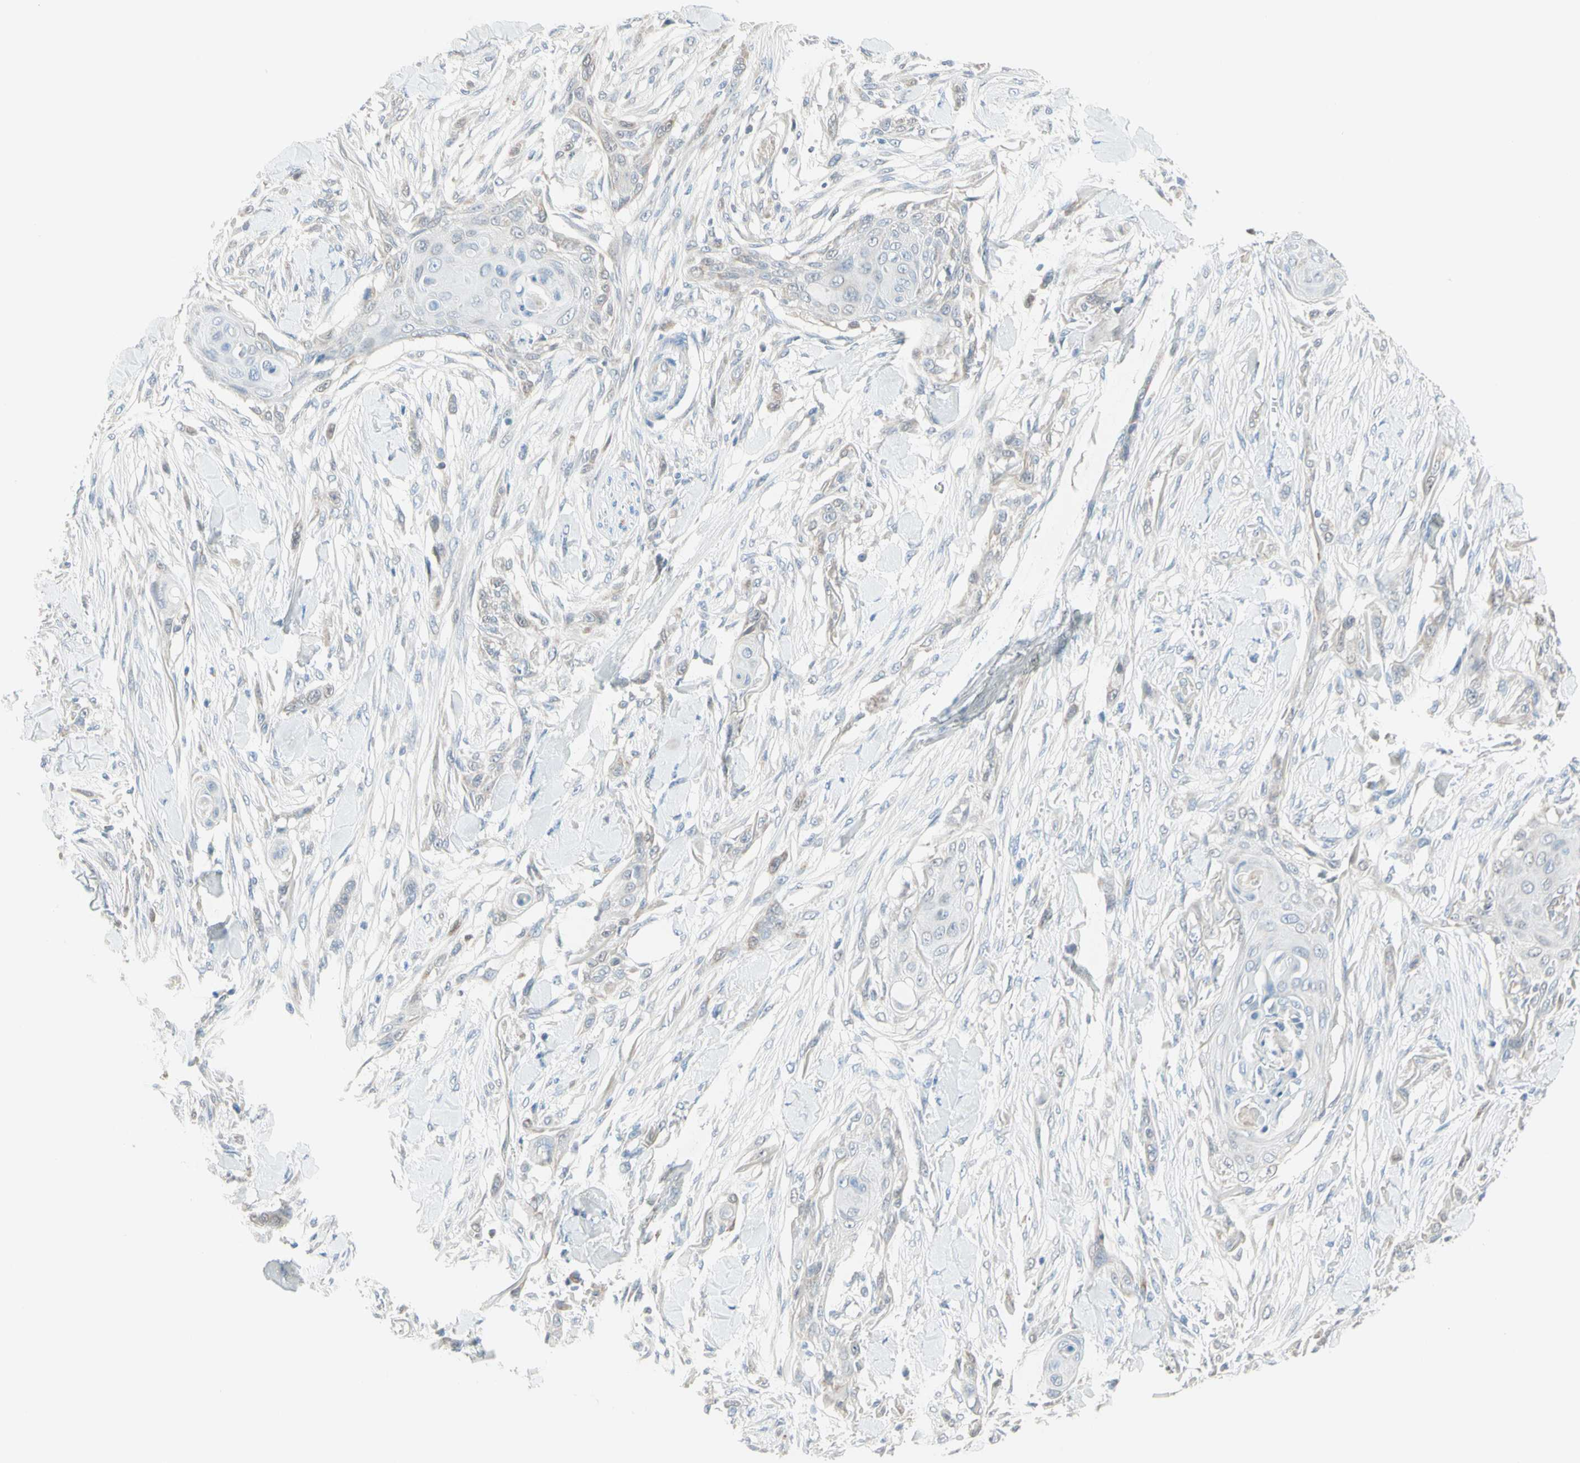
{"staining": {"intensity": "negative", "quantity": "none", "location": "none"}, "tissue": "skin cancer", "cell_type": "Tumor cells", "image_type": "cancer", "snomed": [{"axis": "morphology", "description": "Squamous cell carcinoma, NOS"}, {"axis": "topography", "description": "Skin"}], "caption": "Protein analysis of skin squamous cell carcinoma reveals no significant expression in tumor cells.", "gene": "MFF", "patient": {"sex": "female", "age": 59}}